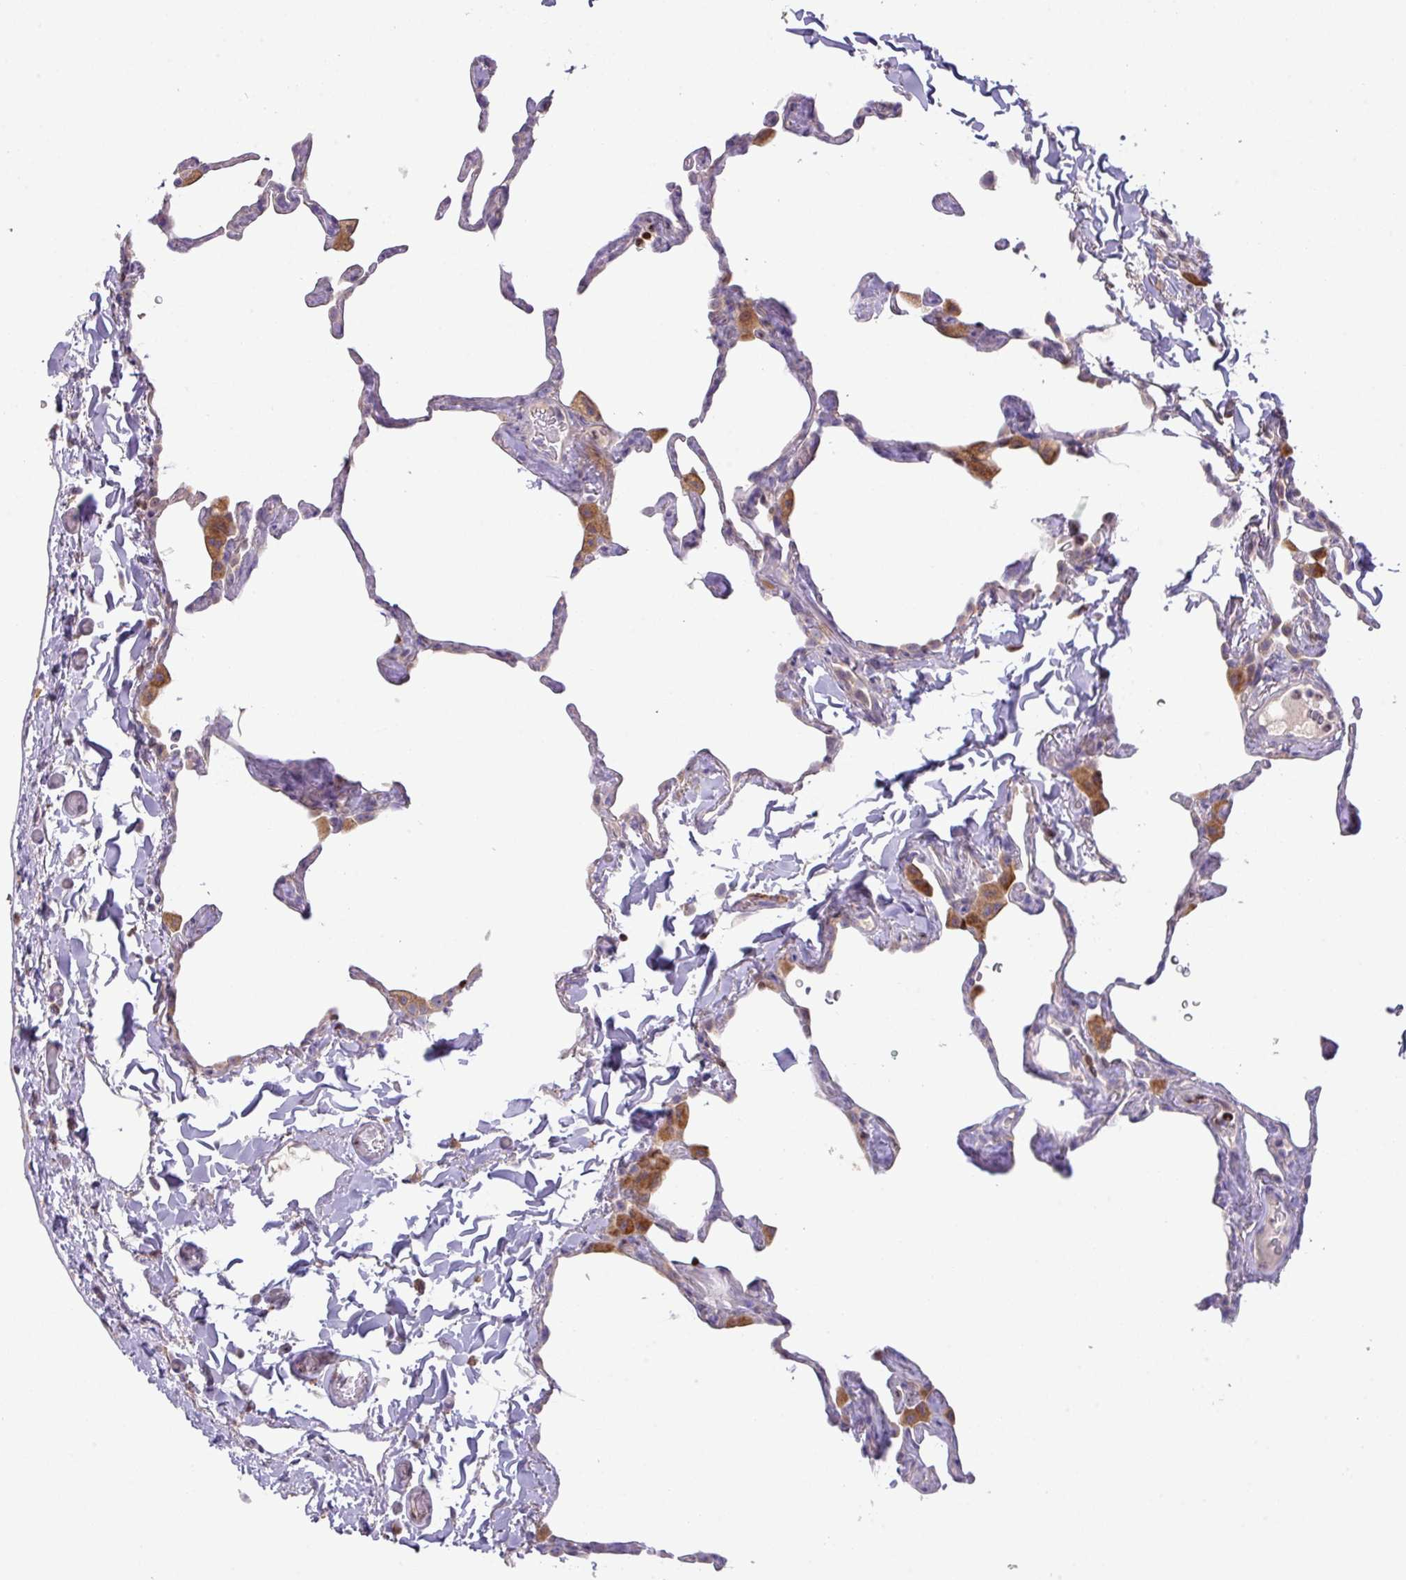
{"staining": {"intensity": "negative", "quantity": "none", "location": "none"}, "tissue": "lung", "cell_type": "Alveolar cells", "image_type": "normal", "snomed": [{"axis": "morphology", "description": "Normal tissue, NOS"}, {"axis": "topography", "description": "Lung"}], "caption": "Immunohistochemical staining of normal lung exhibits no significant expression in alveolar cells. (DAB (3,3'-diaminobenzidine) immunohistochemistry visualized using brightfield microscopy, high magnification).", "gene": "ZNF394", "patient": {"sex": "male", "age": 65}}